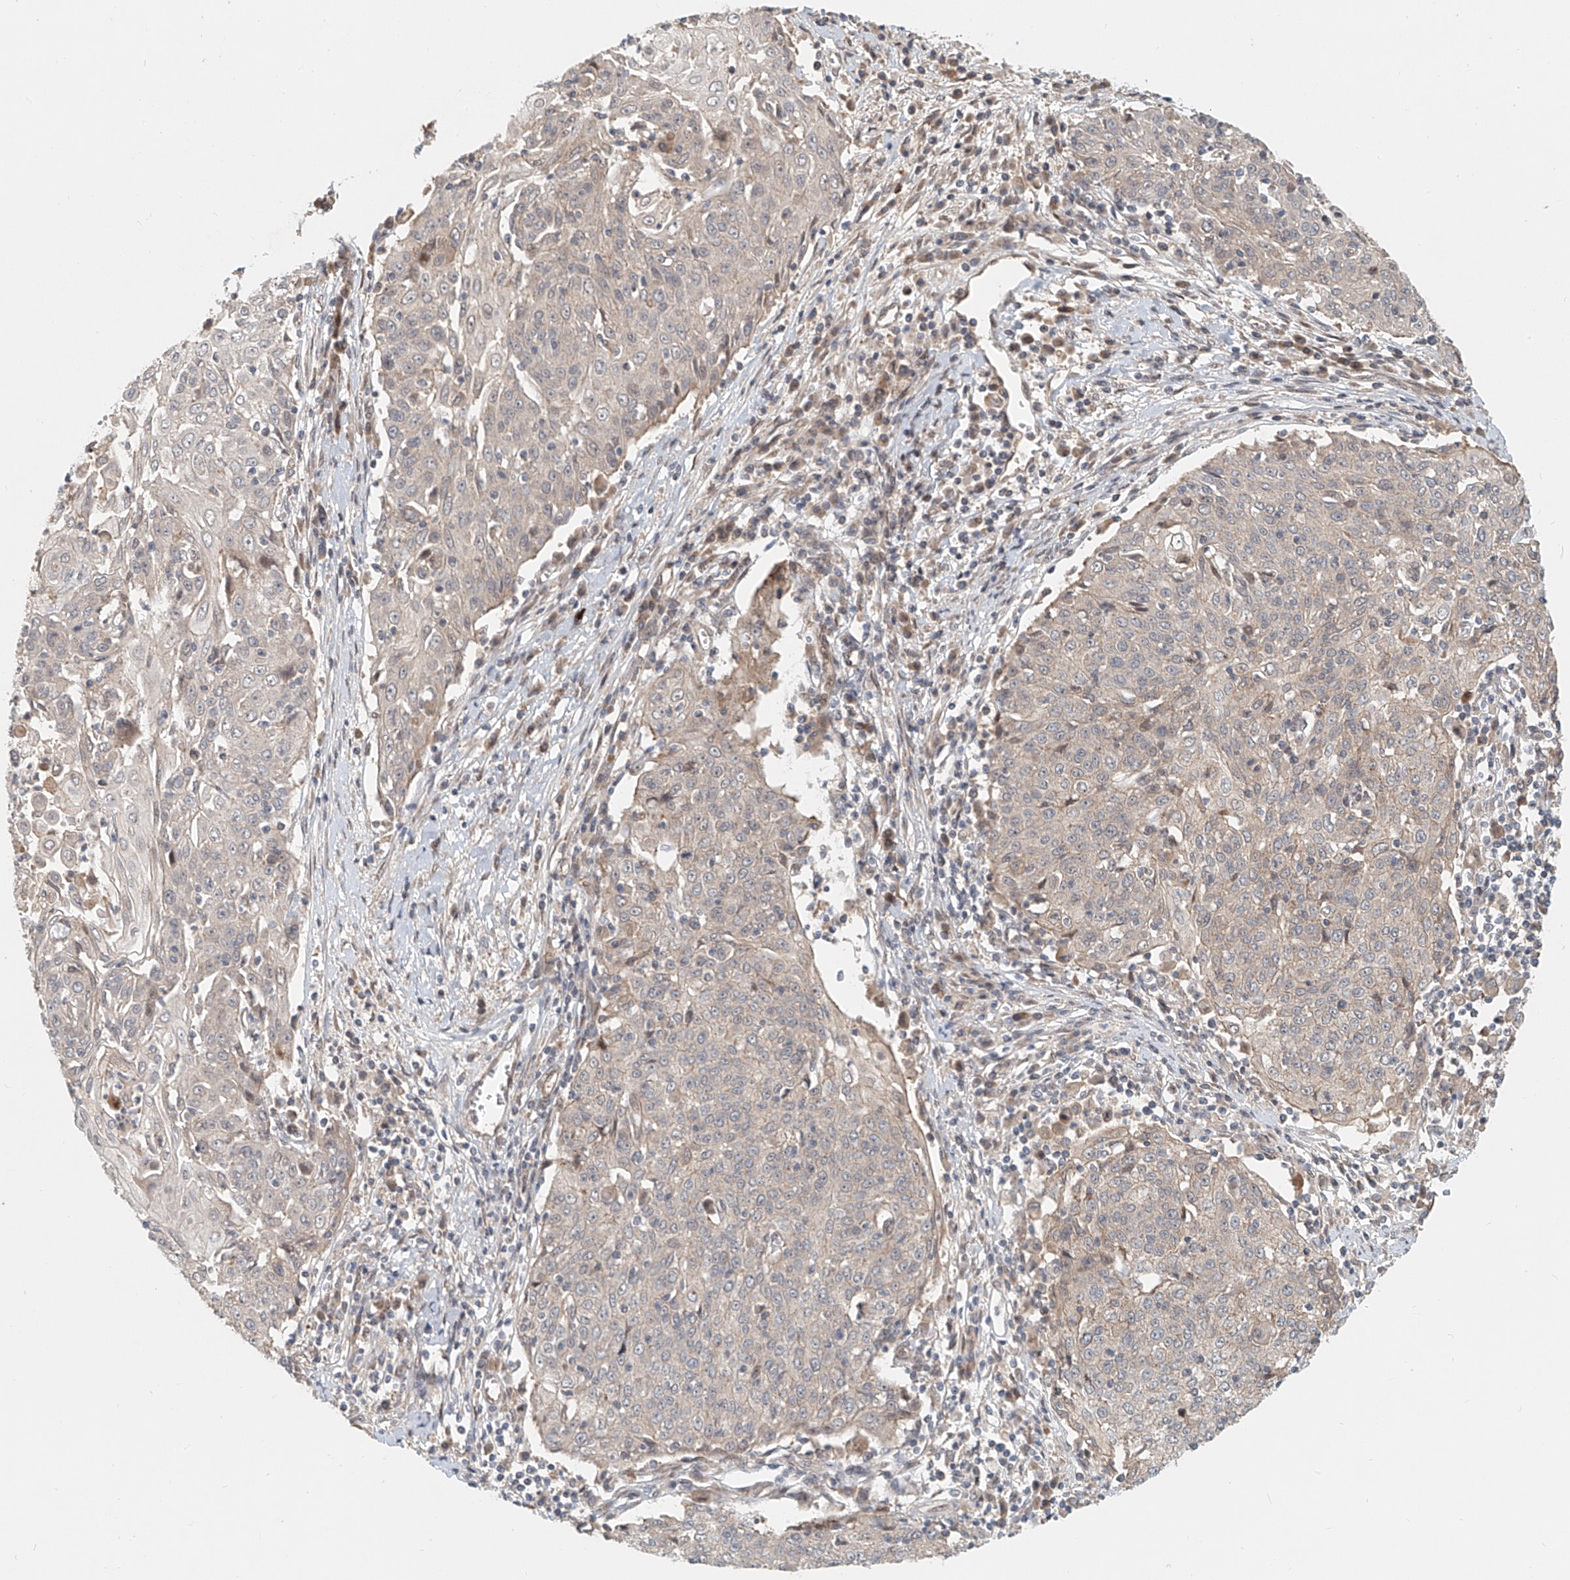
{"staining": {"intensity": "negative", "quantity": "none", "location": "none"}, "tissue": "cervical cancer", "cell_type": "Tumor cells", "image_type": "cancer", "snomed": [{"axis": "morphology", "description": "Squamous cell carcinoma, NOS"}, {"axis": "topography", "description": "Cervix"}], "caption": "DAB immunohistochemical staining of cervical squamous cell carcinoma displays no significant staining in tumor cells. Nuclei are stained in blue.", "gene": "SASH1", "patient": {"sex": "female", "age": 48}}